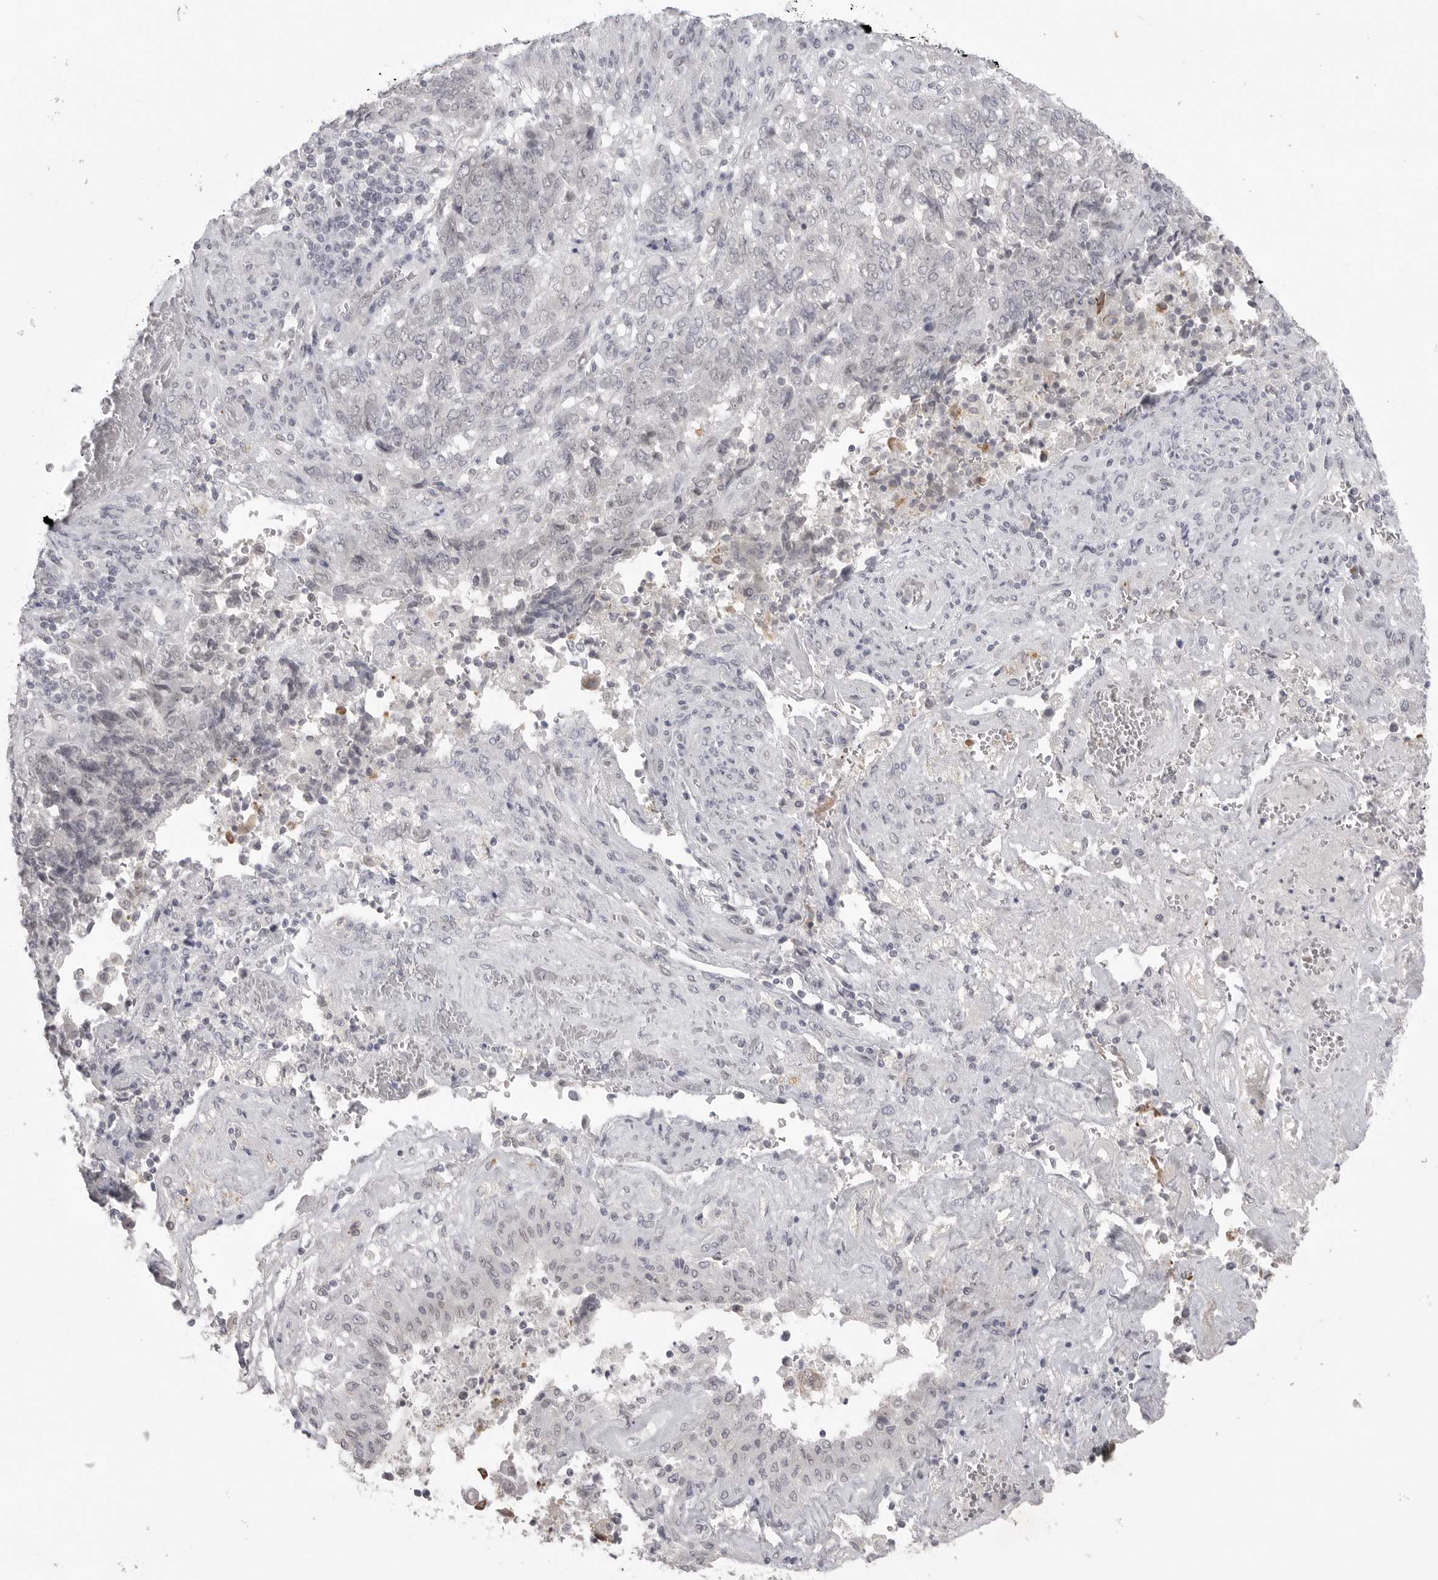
{"staining": {"intensity": "negative", "quantity": "none", "location": "none"}, "tissue": "endometrial cancer", "cell_type": "Tumor cells", "image_type": "cancer", "snomed": [{"axis": "morphology", "description": "Adenocarcinoma, NOS"}, {"axis": "topography", "description": "Endometrium"}], "caption": "Micrograph shows no protein expression in tumor cells of endometrial cancer (adenocarcinoma) tissue. (Stains: DAB IHC with hematoxylin counter stain, Microscopy: brightfield microscopy at high magnification).", "gene": "TCTN3", "patient": {"sex": "female", "age": 80}}